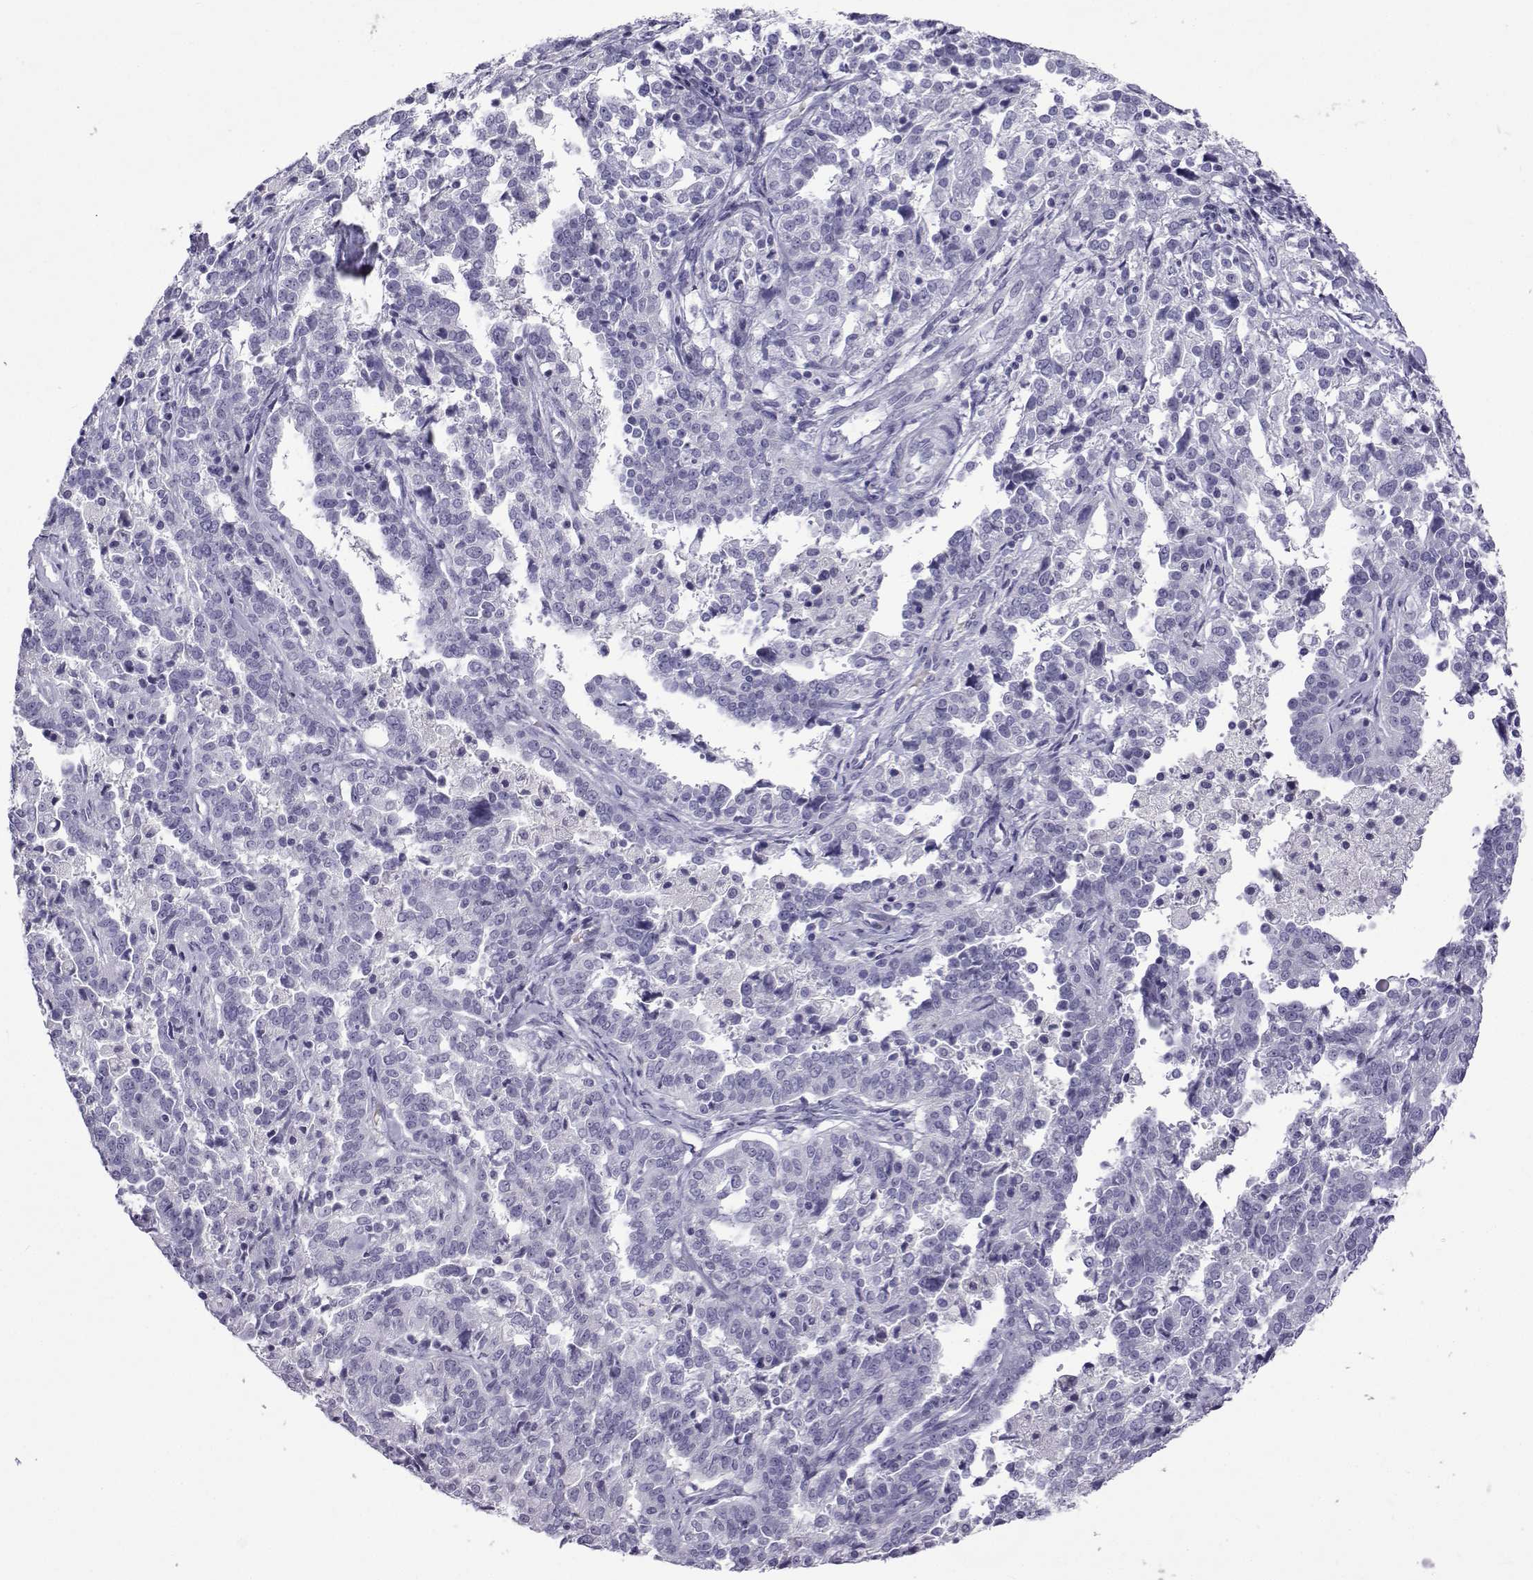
{"staining": {"intensity": "negative", "quantity": "none", "location": "none"}, "tissue": "ovarian cancer", "cell_type": "Tumor cells", "image_type": "cancer", "snomed": [{"axis": "morphology", "description": "Cystadenocarcinoma, serous, NOS"}, {"axis": "topography", "description": "Ovary"}], "caption": "High magnification brightfield microscopy of serous cystadenocarcinoma (ovarian) stained with DAB (brown) and counterstained with hematoxylin (blue): tumor cells show no significant staining.", "gene": "ACTL7A", "patient": {"sex": "female", "age": 67}}